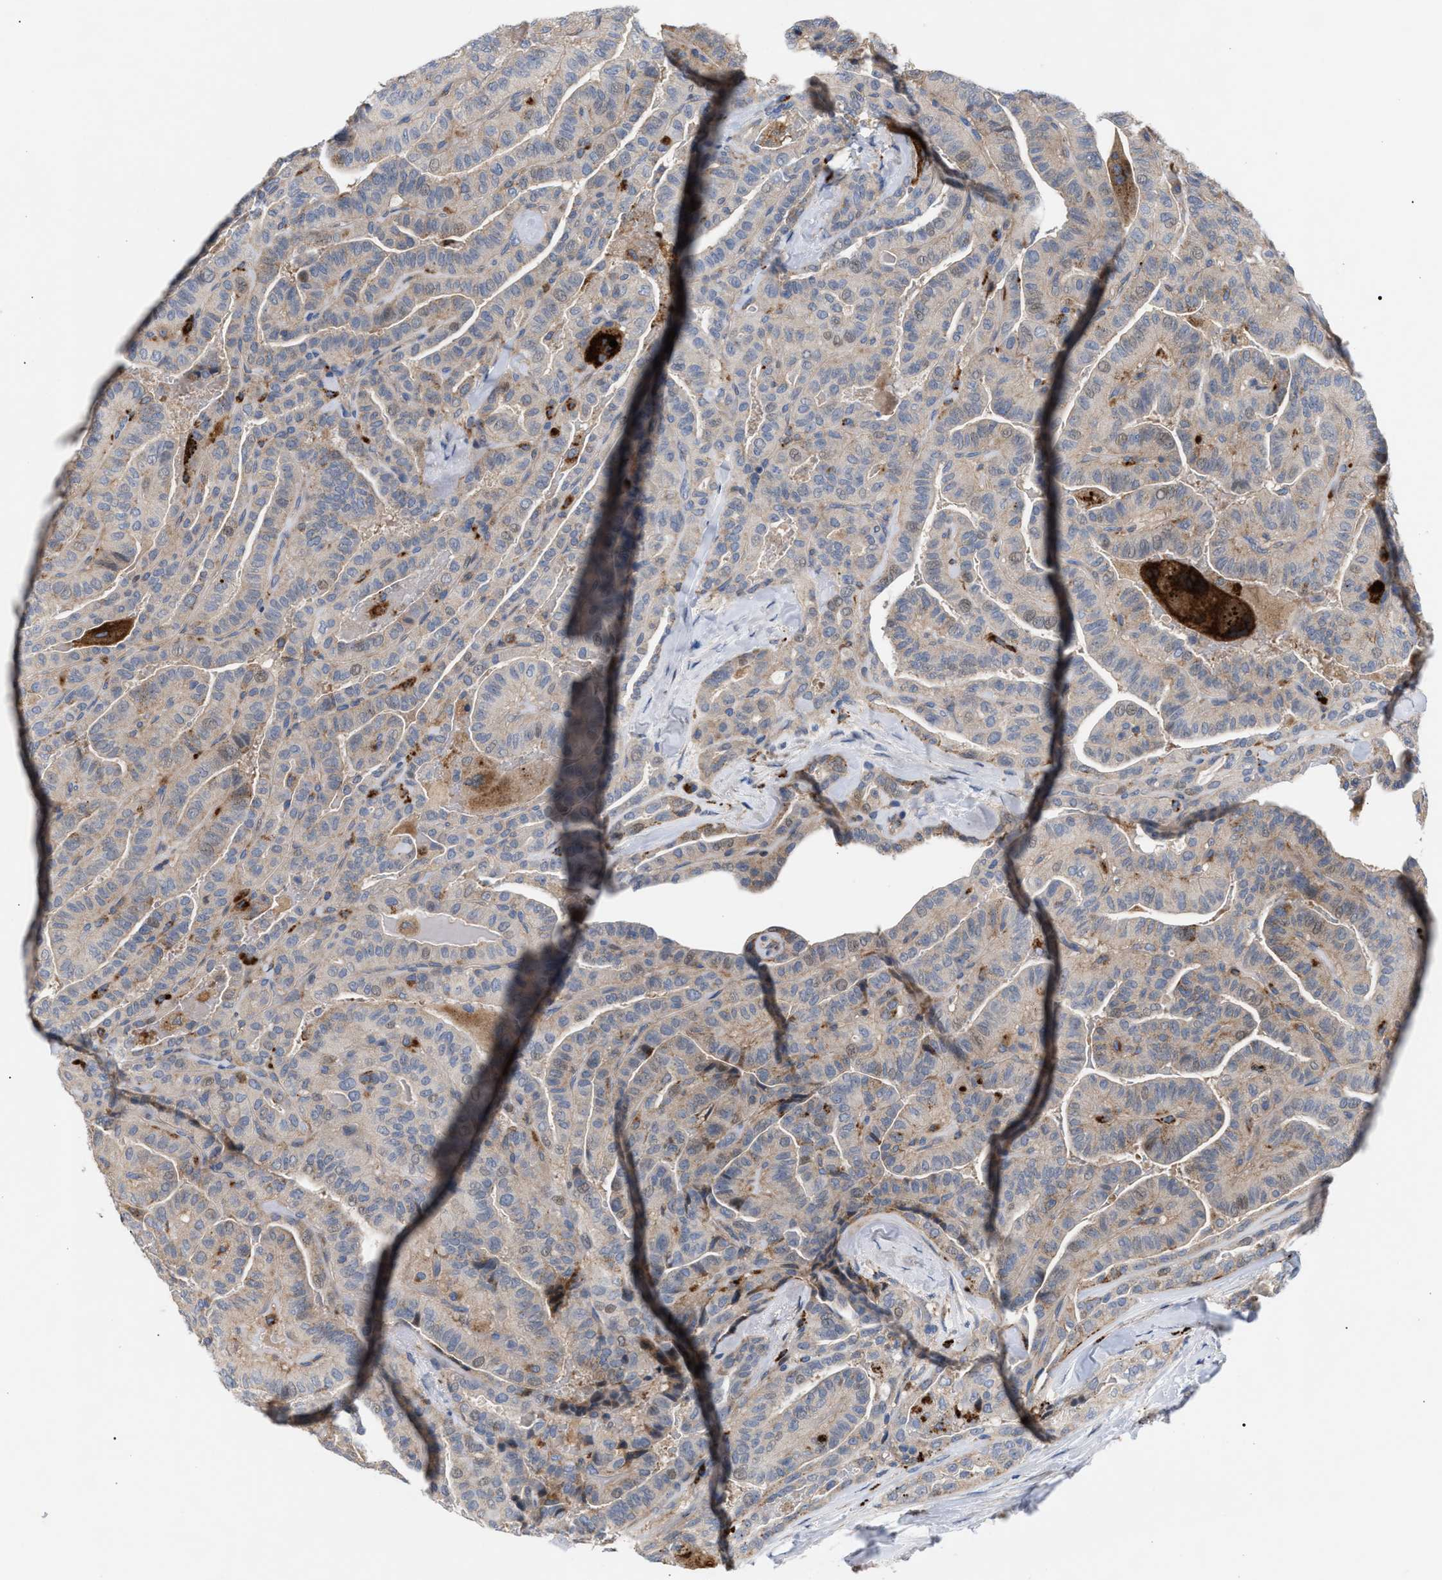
{"staining": {"intensity": "weak", "quantity": "<25%", "location": "cytoplasmic/membranous"}, "tissue": "thyroid cancer", "cell_type": "Tumor cells", "image_type": "cancer", "snomed": [{"axis": "morphology", "description": "Papillary adenocarcinoma, NOS"}, {"axis": "topography", "description": "Thyroid gland"}], "caption": "High power microscopy histopathology image of an immunohistochemistry histopathology image of thyroid cancer (papillary adenocarcinoma), revealing no significant positivity in tumor cells.", "gene": "MBTD1", "patient": {"sex": "male", "age": 77}}